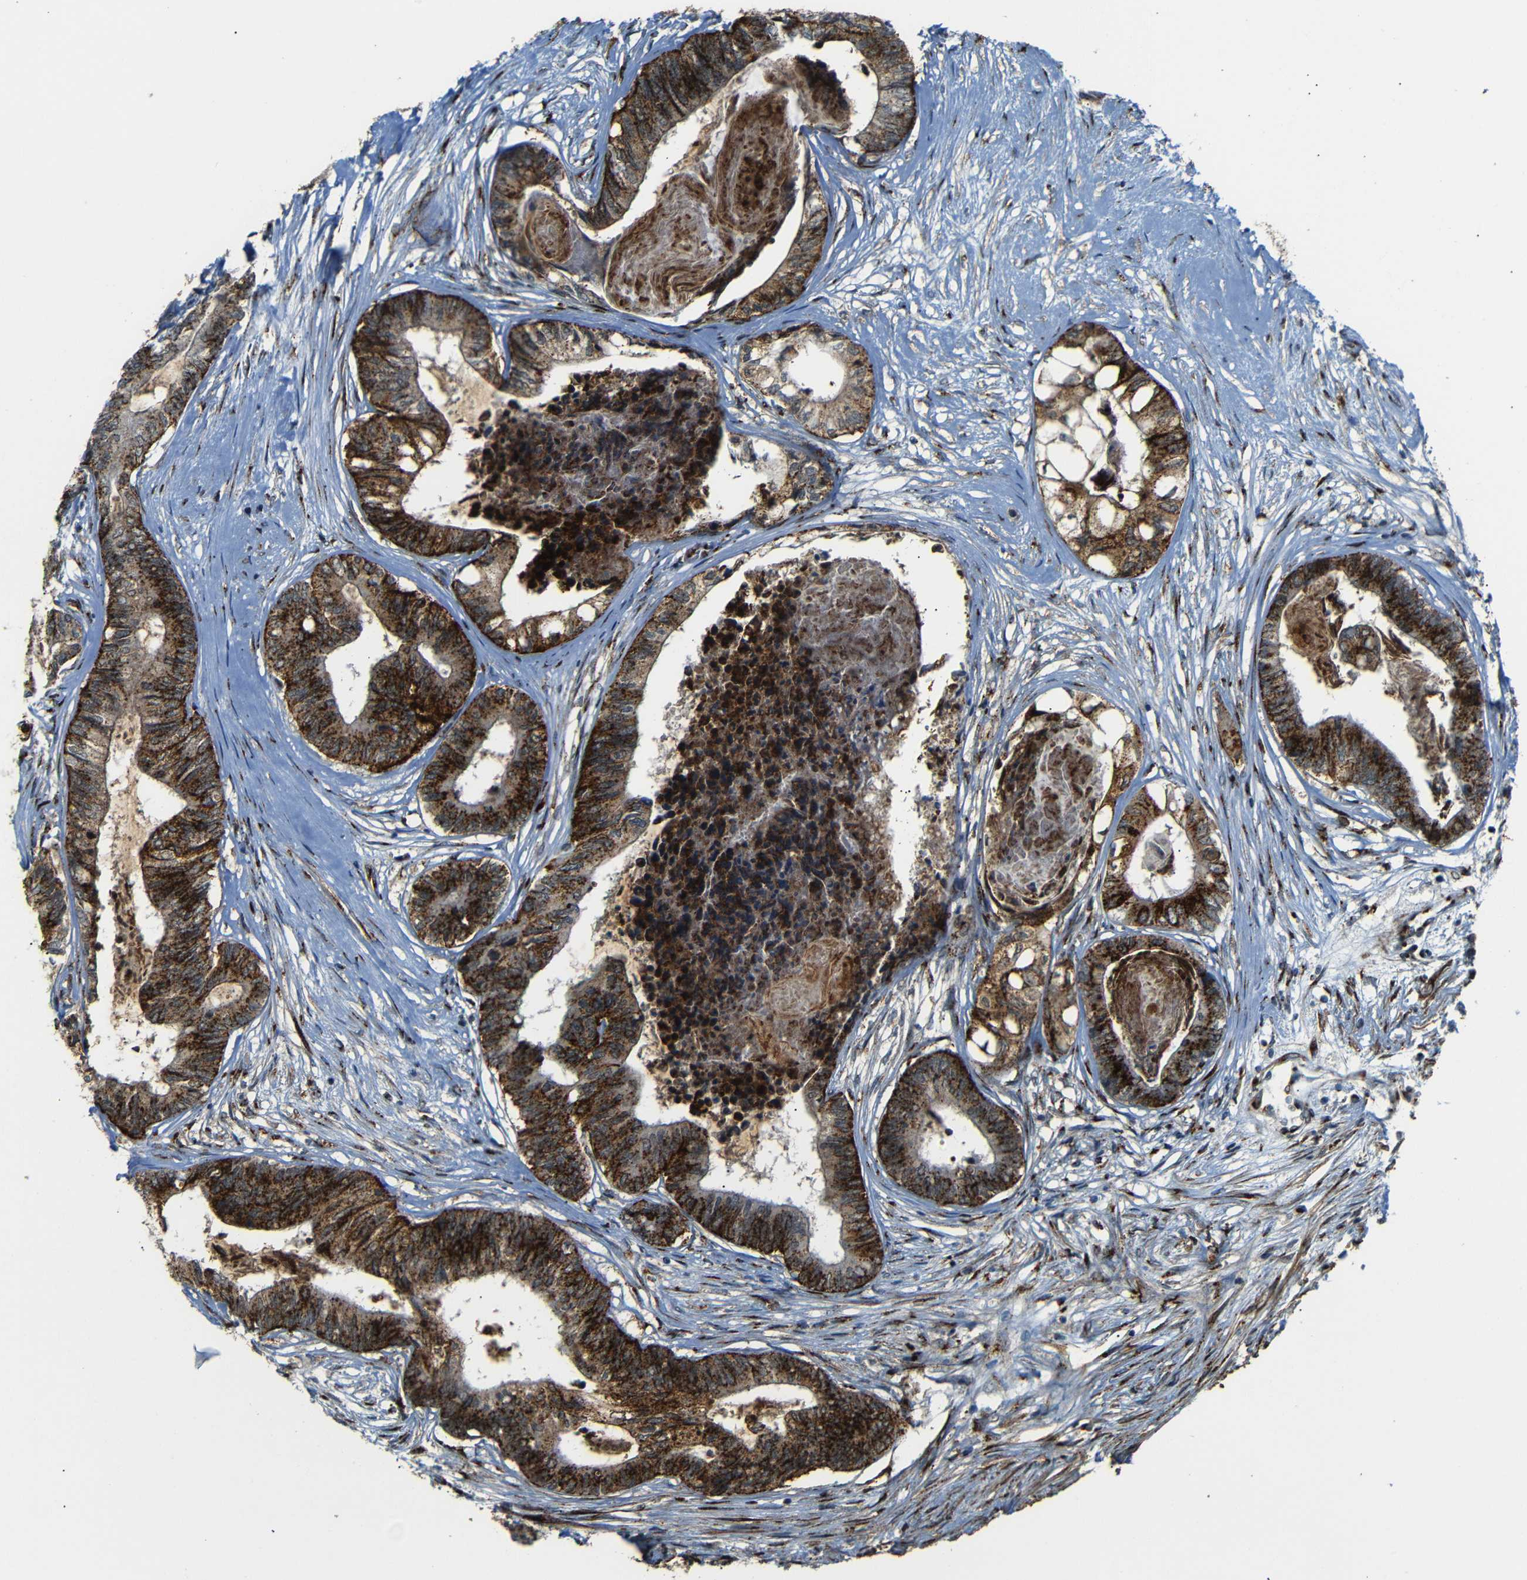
{"staining": {"intensity": "strong", "quantity": ">75%", "location": "cytoplasmic/membranous"}, "tissue": "colorectal cancer", "cell_type": "Tumor cells", "image_type": "cancer", "snomed": [{"axis": "morphology", "description": "Adenocarcinoma, NOS"}, {"axis": "topography", "description": "Rectum"}], "caption": "High-magnification brightfield microscopy of adenocarcinoma (colorectal) stained with DAB (brown) and counterstained with hematoxylin (blue). tumor cells exhibit strong cytoplasmic/membranous positivity is identified in about>75% of cells. (IHC, brightfield microscopy, high magnification).", "gene": "TGOLN2", "patient": {"sex": "male", "age": 63}}